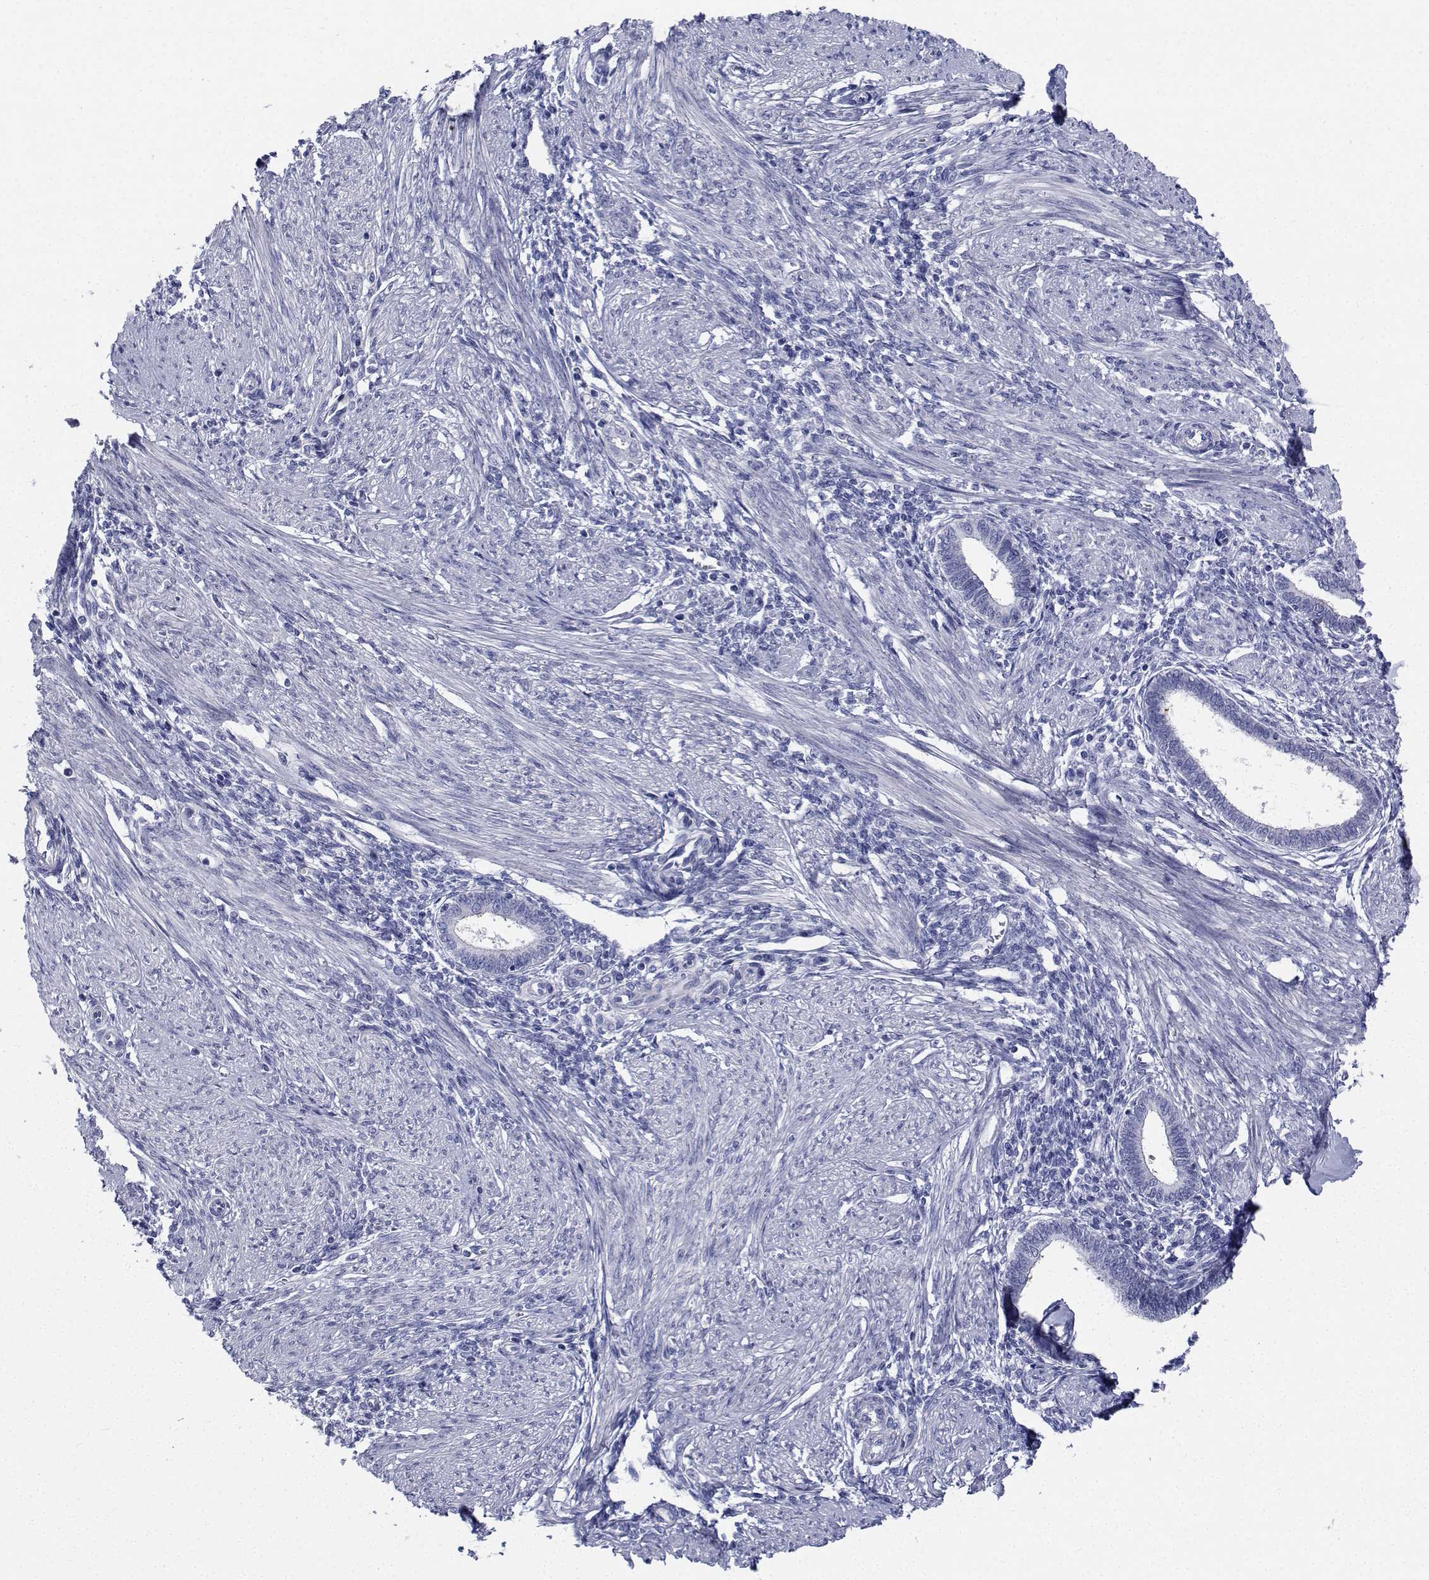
{"staining": {"intensity": "negative", "quantity": "none", "location": "none"}, "tissue": "endometrium", "cell_type": "Cells in endometrial stroma", "image_type": "normal", "snomed": [{"axis": "morphology", "description": "Normal tissue, NOS"}, {"axis": "topography", "description": "Endometrium"}], "caption": "Immunohistochemical staining of benign endometrium shows no significant positivity in cells in endometrial stroma. (DAB (3,3'-diaminobenzidine) IHC, high magnification).", "gene": "CDHR3", "patient": {"sex": "female", "age": 42}}